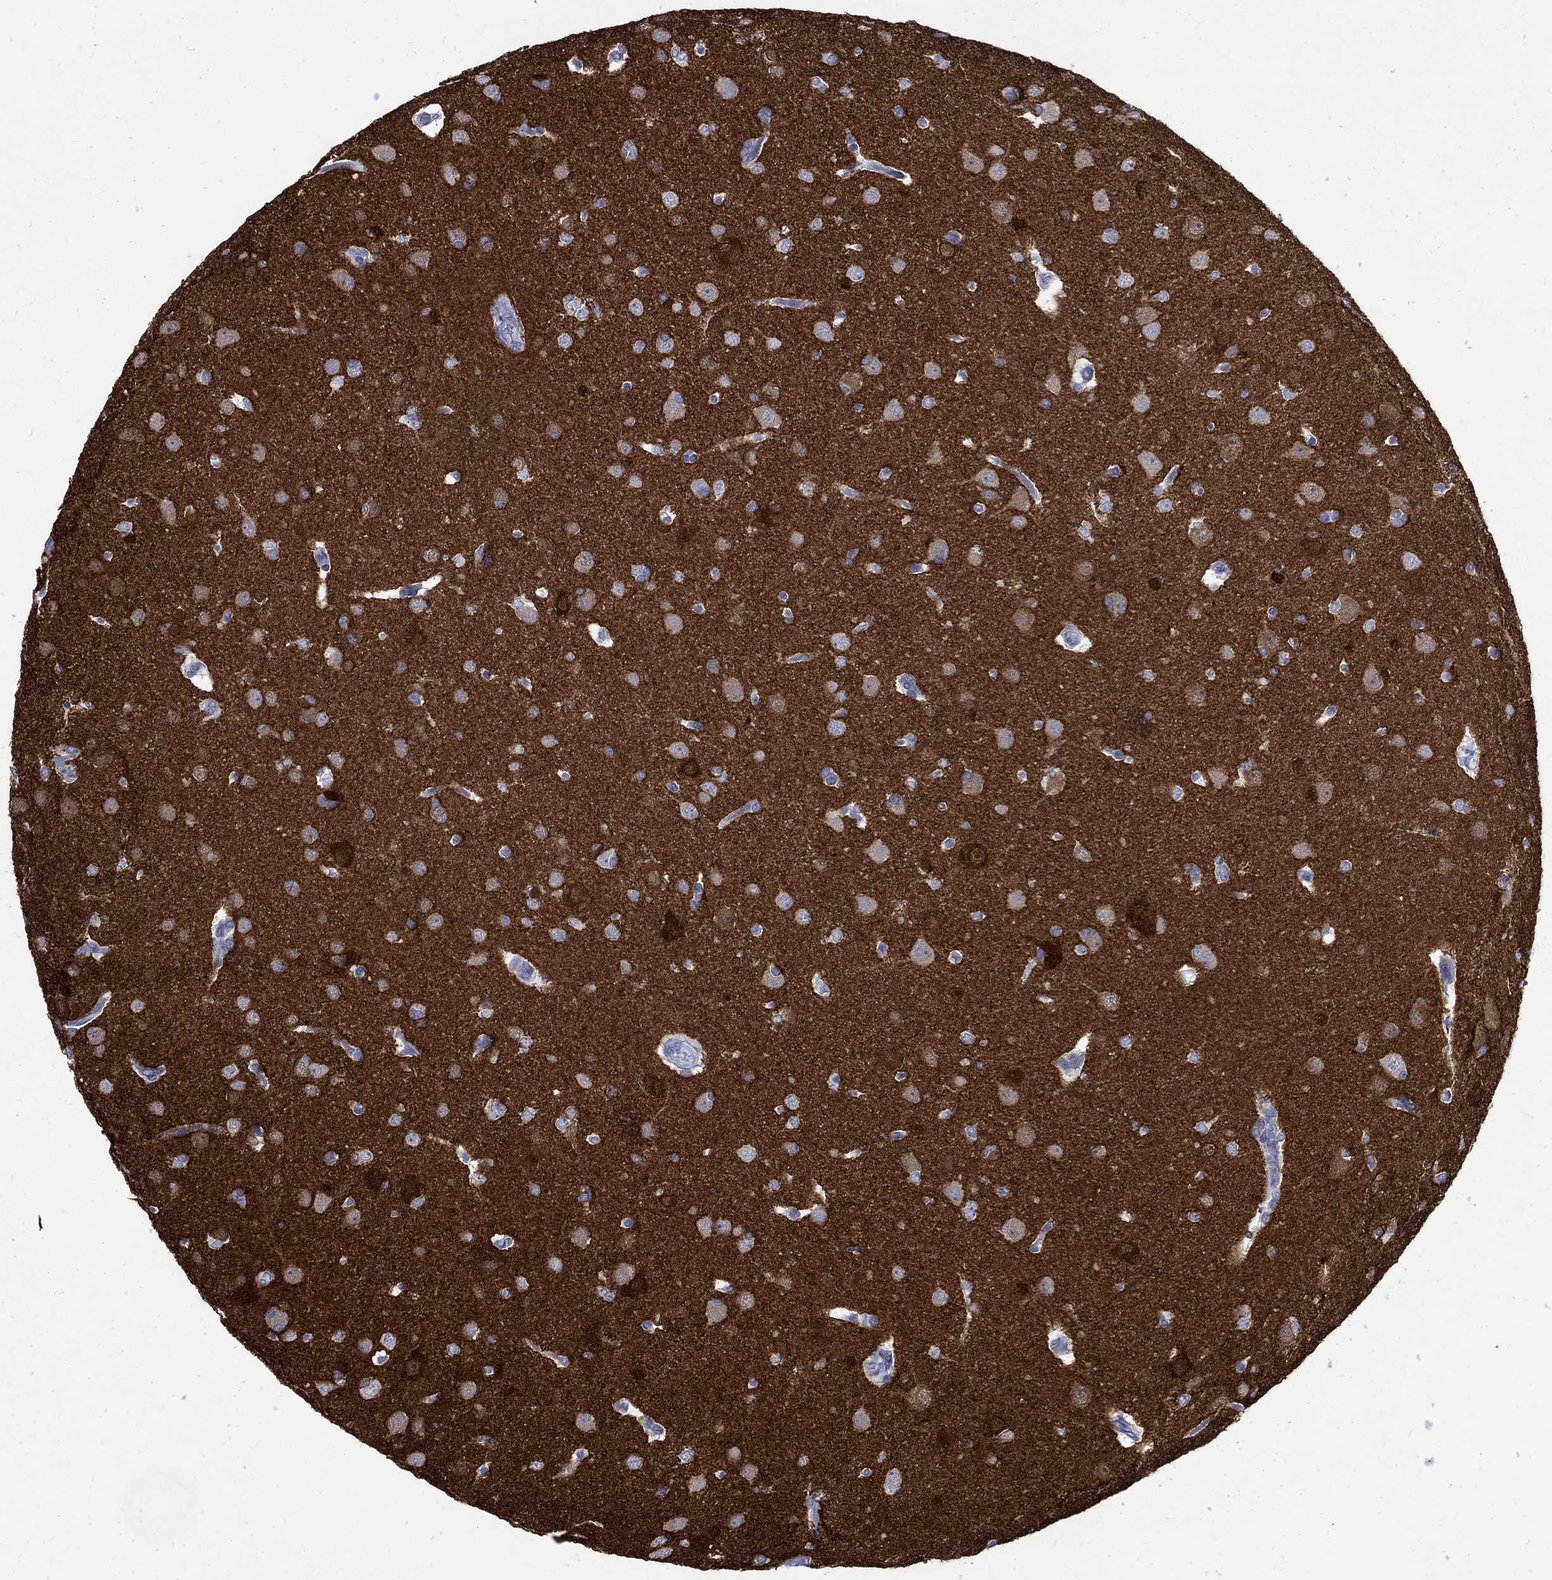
{"staining": {"intensity": "negative", "quantity": "none", "location": "none"}, "tissue": "glioma", "cell_type": "Tumor cells", "image_type": "cancer", "snomed": [{"axis": "morphology", "description": "Glioma, malignant, Low grade"}, {"axis": "topography", "description": "Brain"}], "caption": "Photomicrograph shows no protein expression in tumor cells of glioma tissue. Nuclei are stained in blue.", "gene": "CPLX2", "patient": {"sex": "female", "age": 32}}